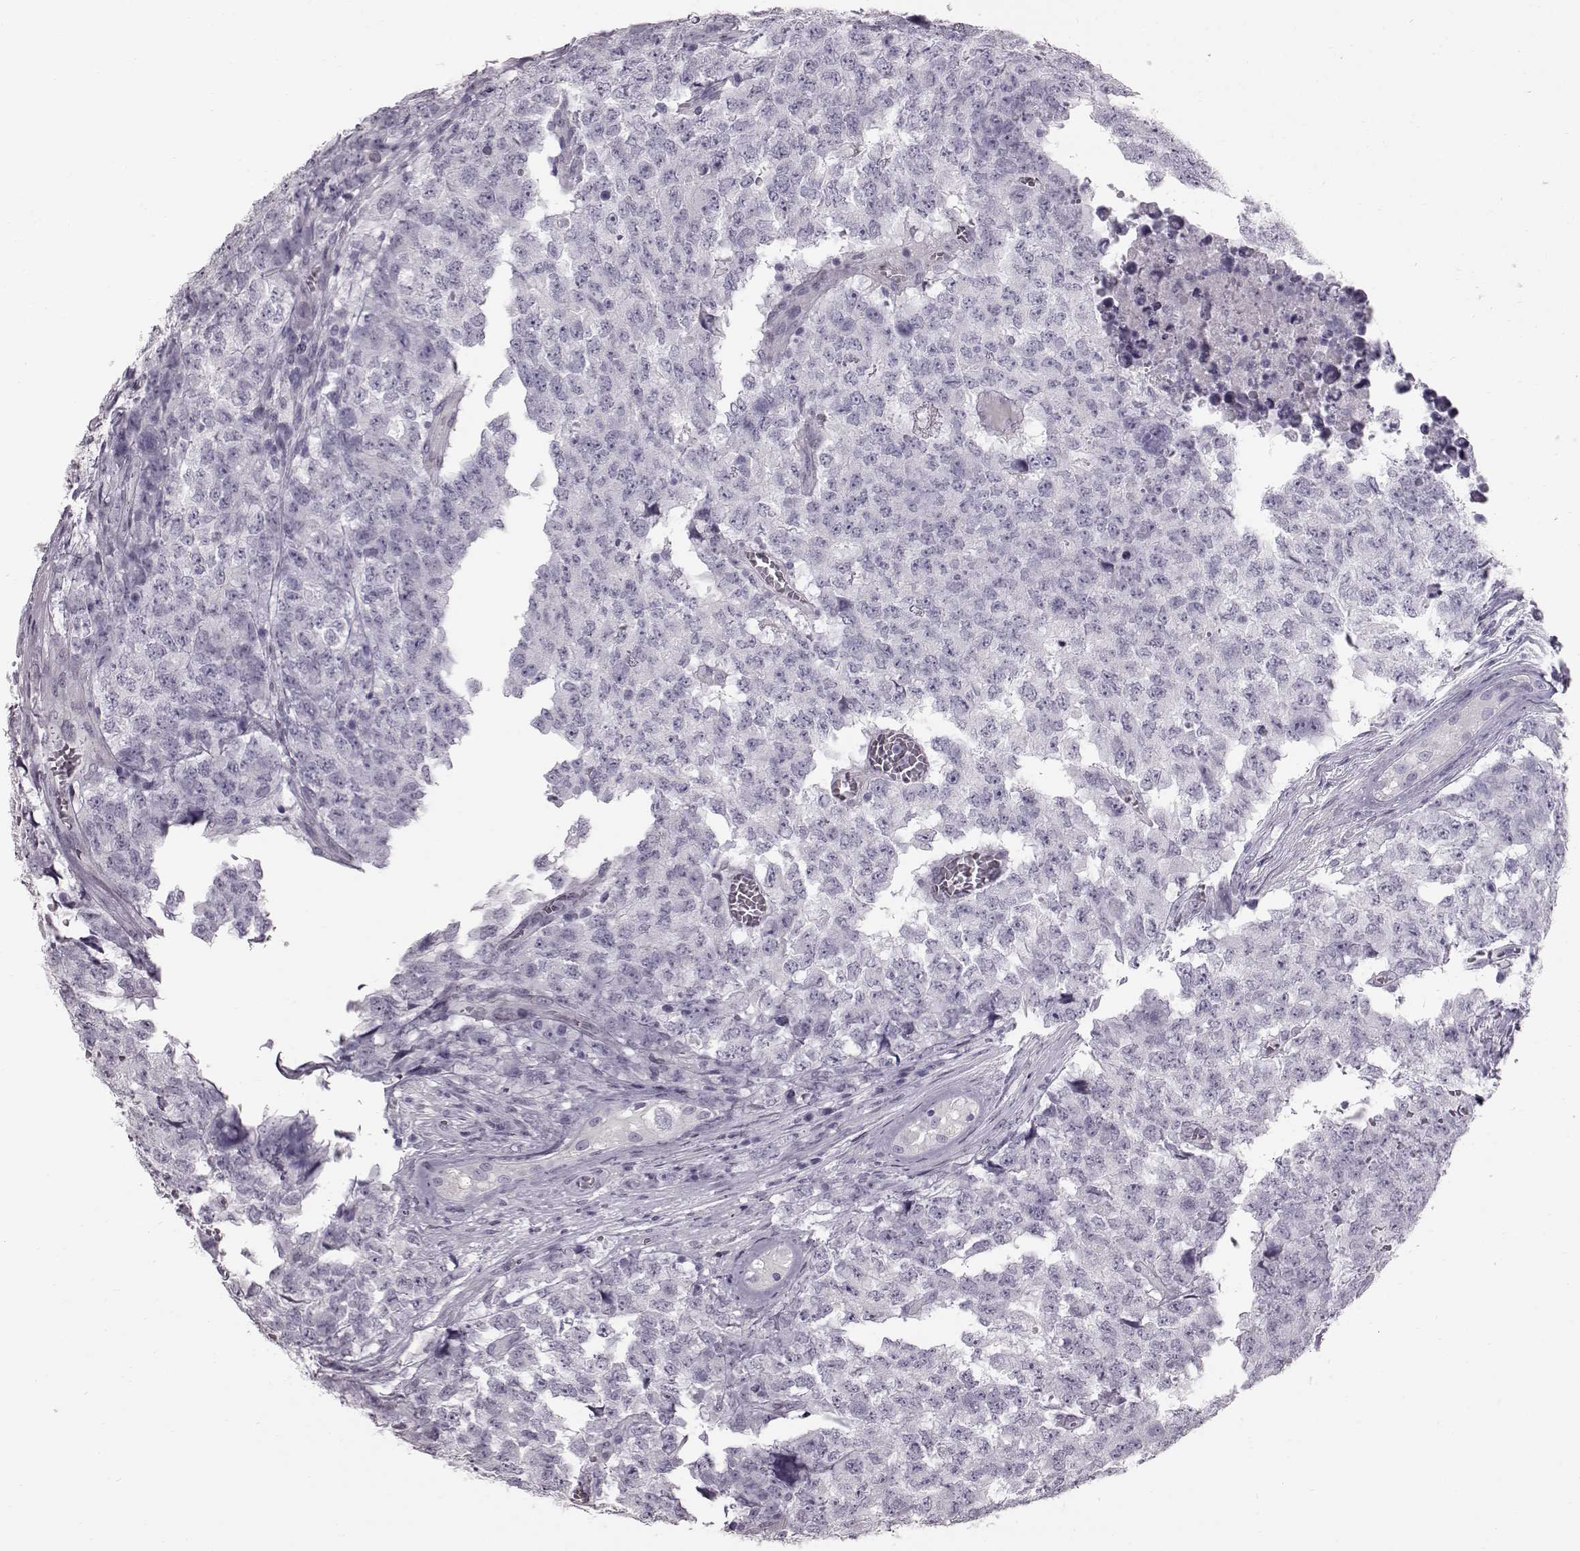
{"staining": {"intensity": "negative", "quantity": "none", "location": "none"}, "tissue": "testis cancer", "cell_type": "Tumor cells", "image_type": "cancer", "snomed": [{"axis": "morphology", "description": "Carcinoma, Embryonal, NOS"}, {"axis": "topography", "description": "Testis"}], "caption": "The micrograph displays no staining of tumor cells in testis cancer.", "gene": "TCHHL1", "patient": {"sex": "male", "age": 23}}